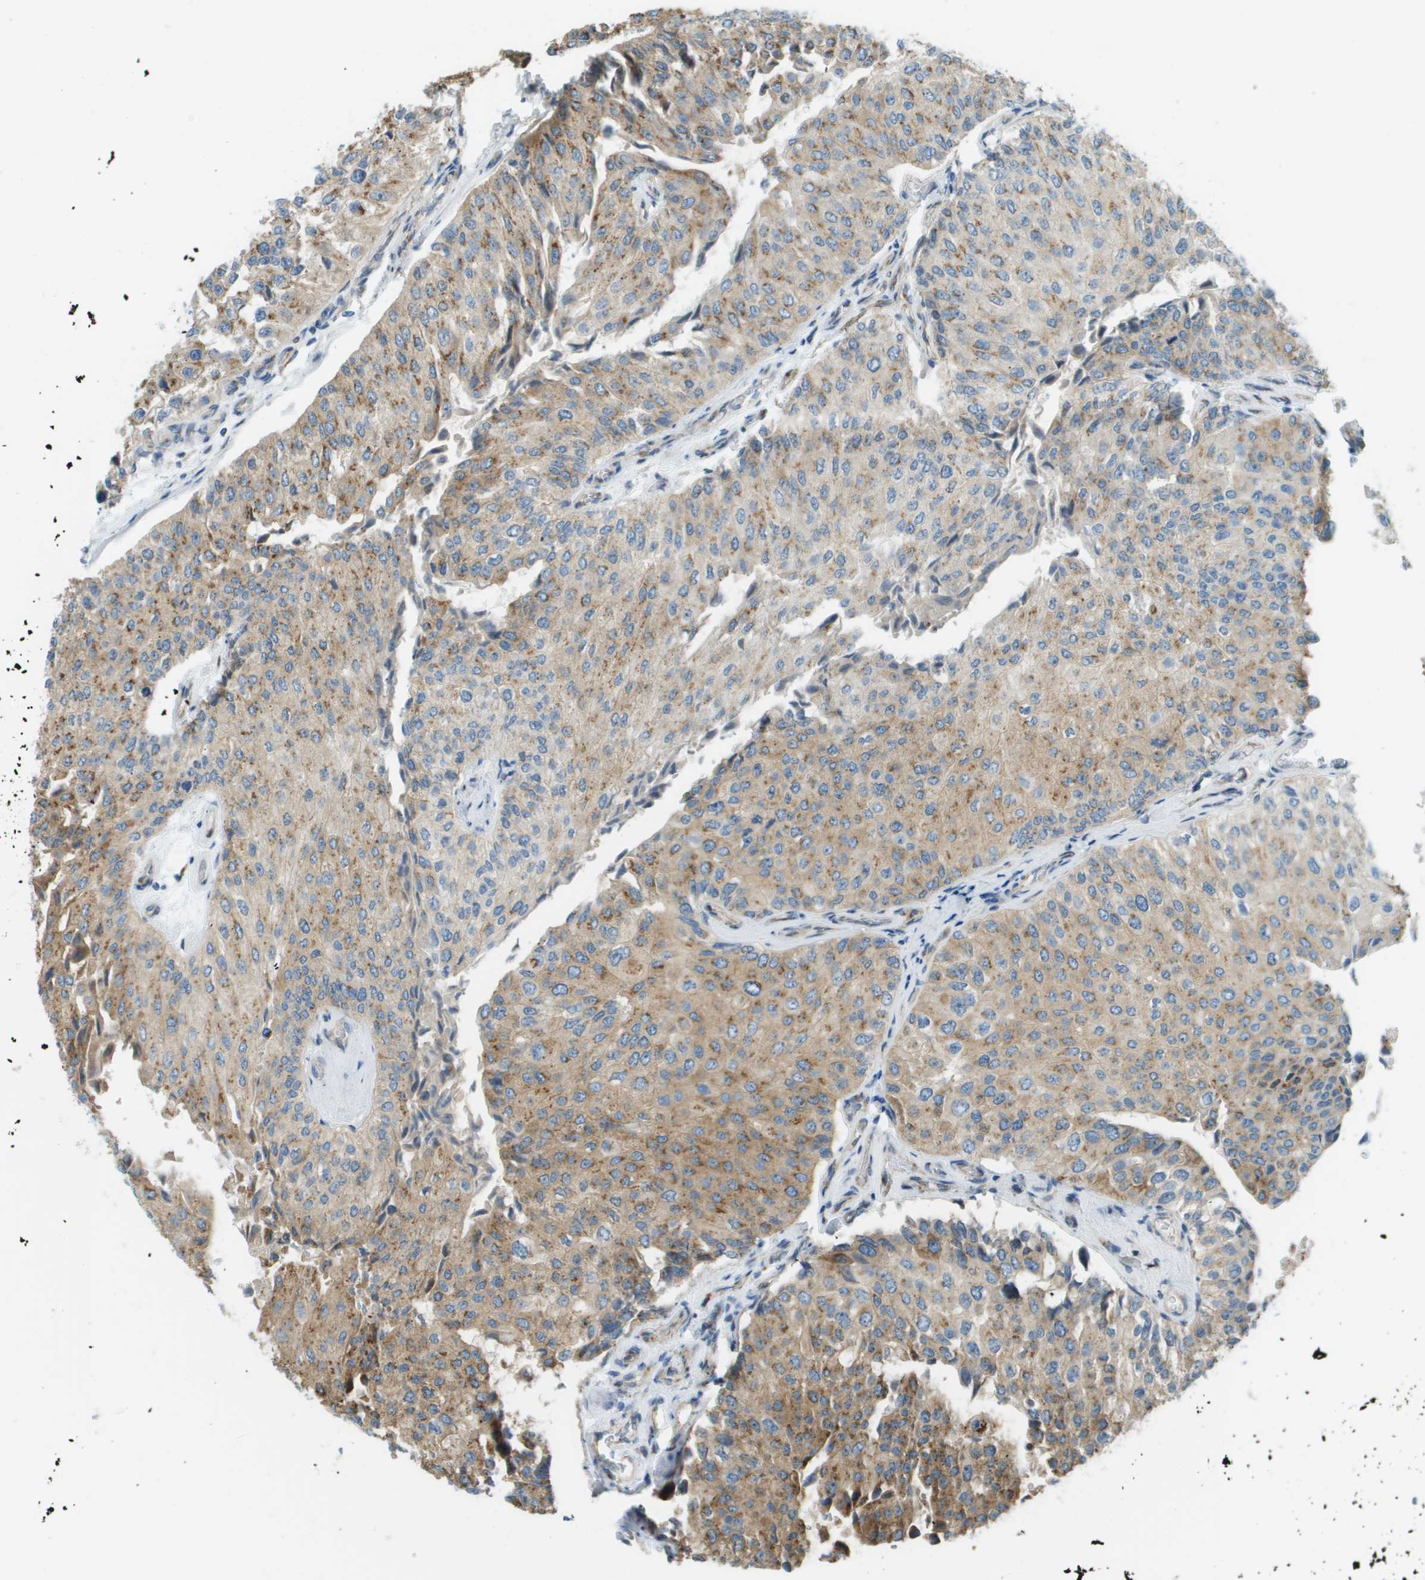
{"staining": {"intensity": "moderate", "quantity": ">75%", "location": "cytoplasmic/membranous"}, "tissue": "urothelial cancer", "cell_type": "Tumor cells", "image_type": "cancer", "snomed": [{"axis": "morphology", "description": "Urothelial carcinoma, High grade"}, {"axis": "topography", "description": "Kidney"}, {"axis": "topography", "description": "Urinary bladder"}], "caption": "Moderate cytoplasmic/membranous protein positivity is appreciated in about >75% of tumor cells in high-grade urothelial carcinoma.", "gene": "ACBD3", "patient": {"sex": "male", "age": 77}}